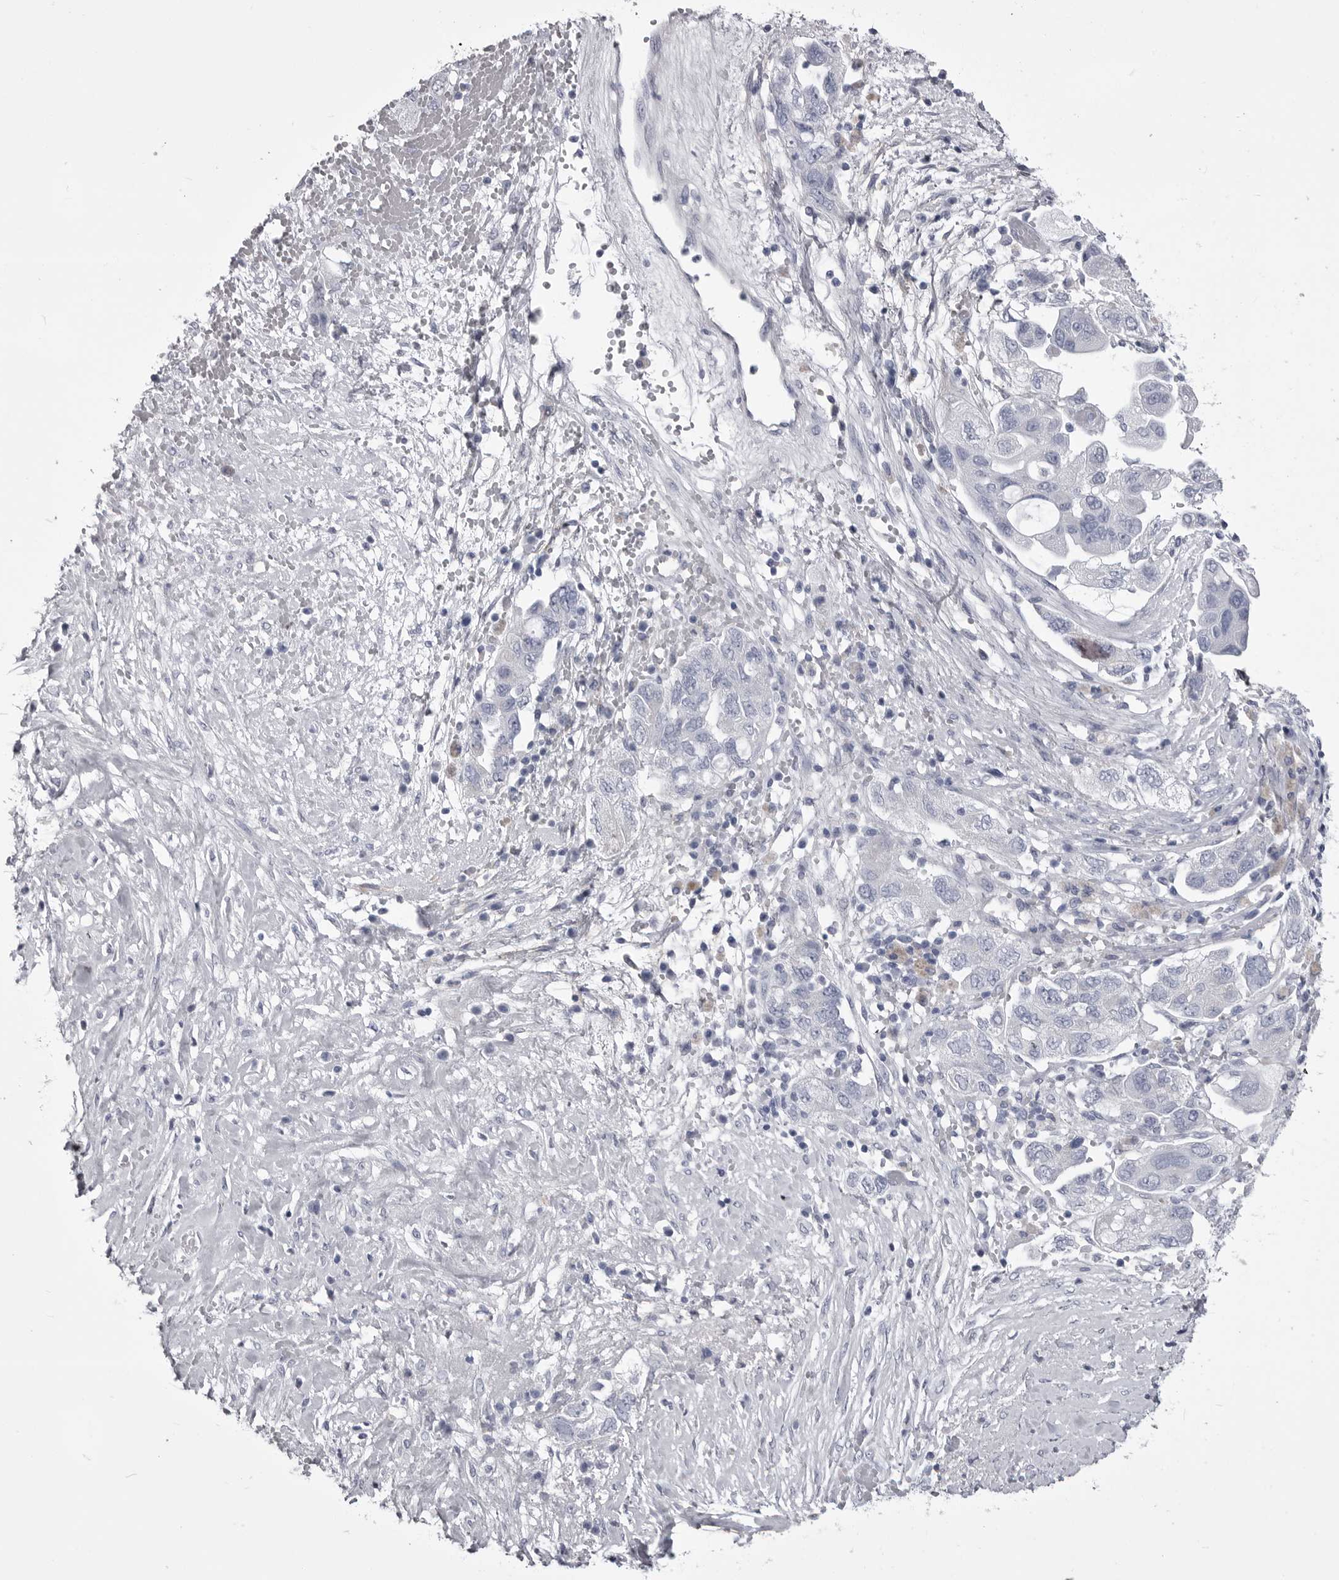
{"staining": {"intensity": "negative", "quantity": "none", "location": "none"}, "tissue": "ovarian cancer", "cell_type": "Tumor cells", "image_type": "cancer", "snomed": [{"axis": "morphology", "description": "Carcinoma, NOS"}, {"axis": "morphology", "description": "Cystadenocarcinoma, serous, NOS"}, {"axis": "topography", "description": "Ovary"}], "caption": "The histopathology image reveals no staining of tumor cells in ovarian cancer. Nuclei are stained in blue.", "gene": "ANK2", "patient": {"sex": "female", "age": 69}}